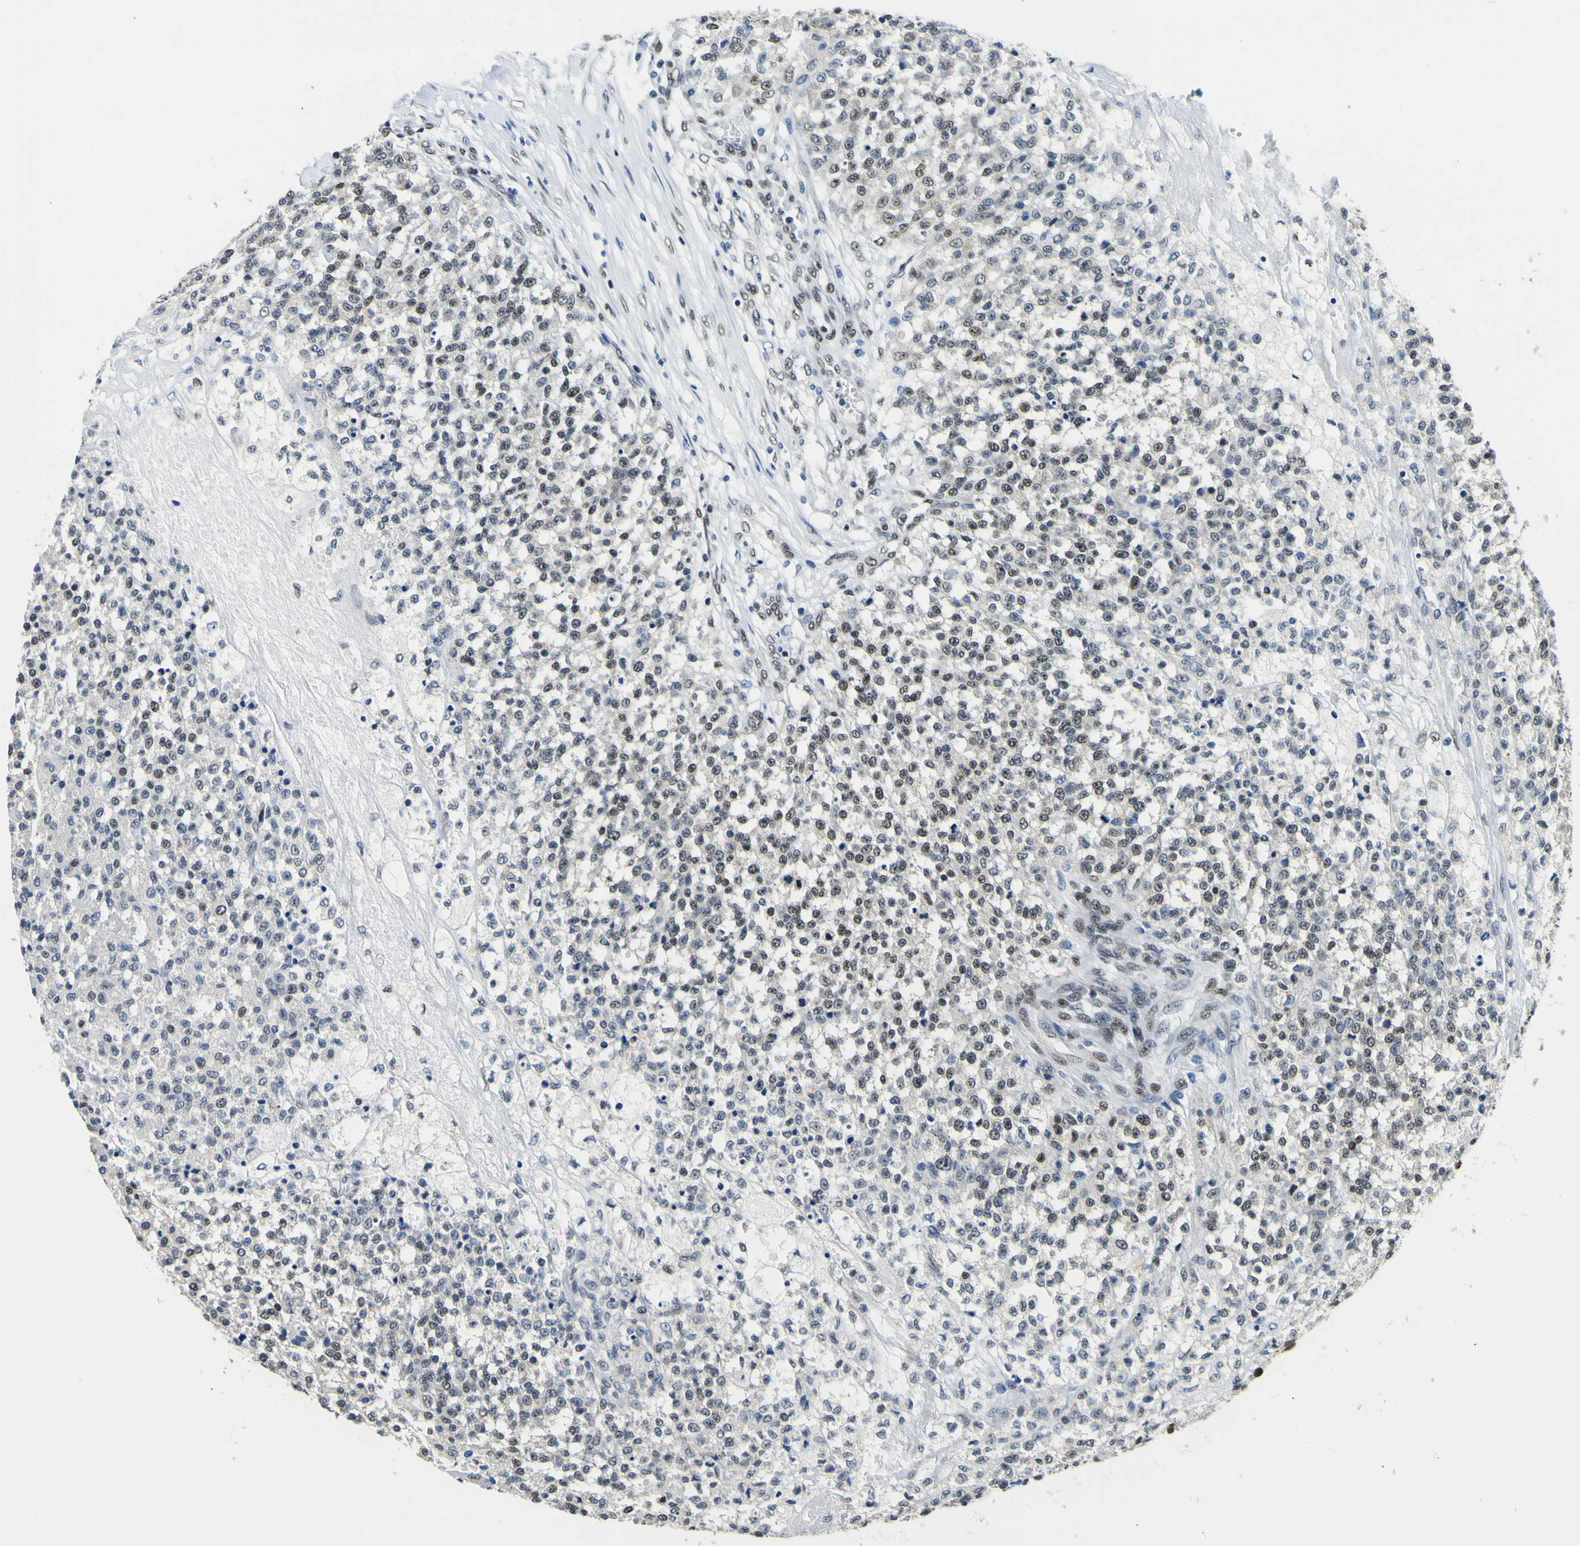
{"staining": {"intensity": "moderate", "quantity": "<25%", "location": "nuclear"}, "tissue": "testis cancer", "cell_type": "Tumor cells", "image_type": "cancer", "snomed": [{"axis": "morphology", "description": "Seminoma, NOS"}, {"axis": "topography", "description": "Testis"}], "caption": "A brown stain labels moderate nuclear staining of a protein in testis cancer tumor cells.", "gene": "SP1", "patient": {"sex": "male", "age": 59}}